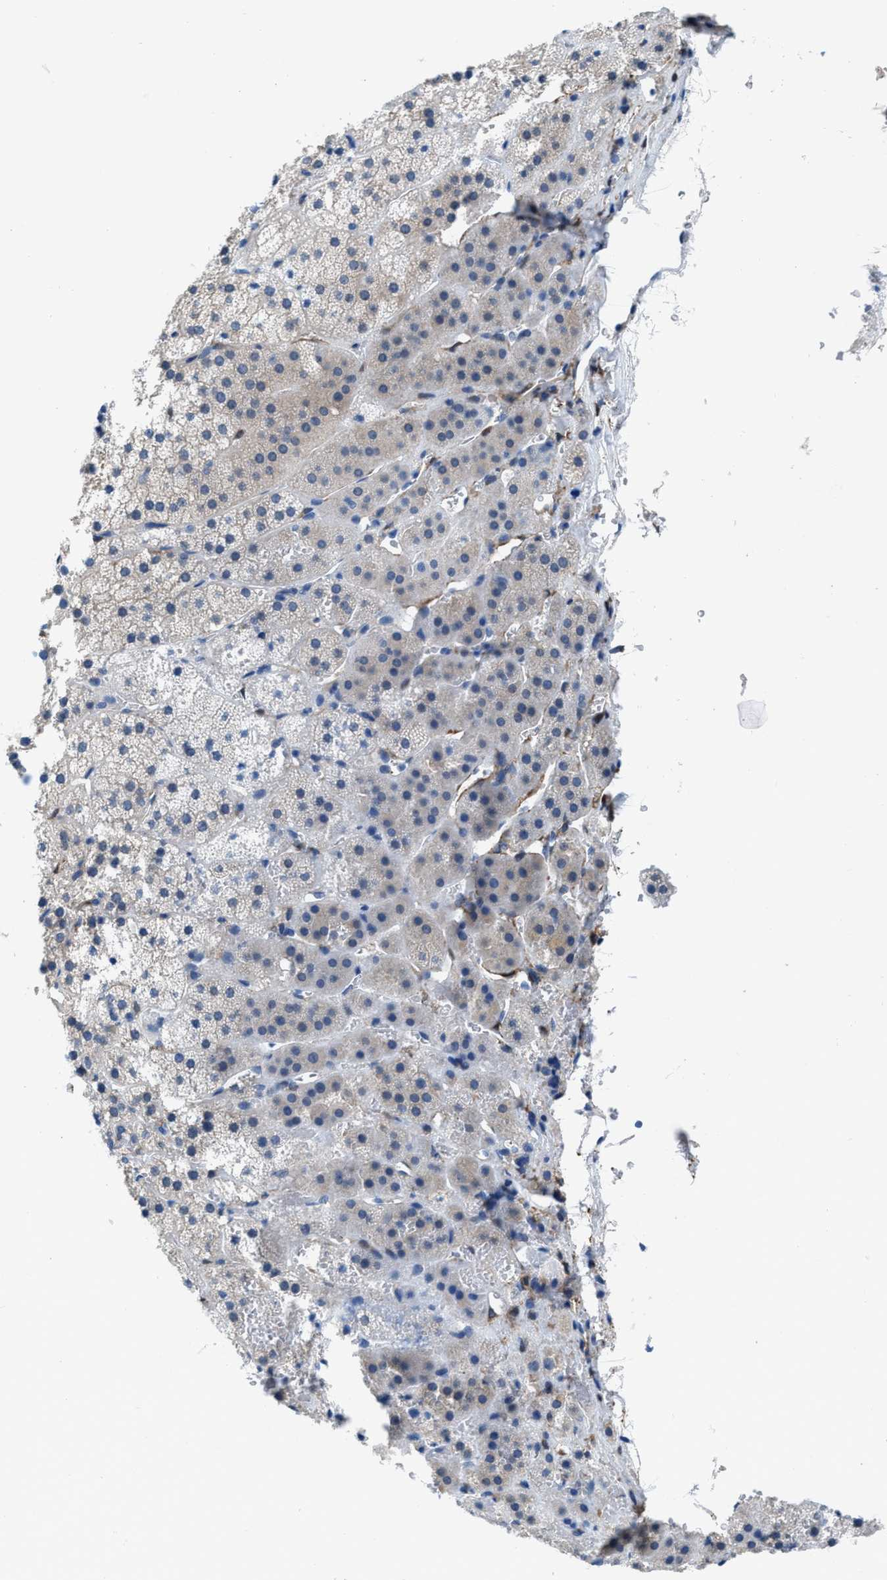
{"staining": {"intensity": "negative", "quantity": "none", "location": "none"}, "tissue": "adrenal gland", "cell_type": "Glandular cells", "image_type": "normal", "snomed": [{"axis": "morphology", "description": "Normal tissue, NOS"}, {"axis": "topography", "description": "Adrenal gland"}], "caption": "IHC image of benign human adrenal gland stained for a protein (brown), which shows no expression in glandular cells. (Brightfield microscopy of DAB immunohistochemistry at high magnification).", "gene": "NUDT5", "patient": {"sex": "female", "age": 44}}